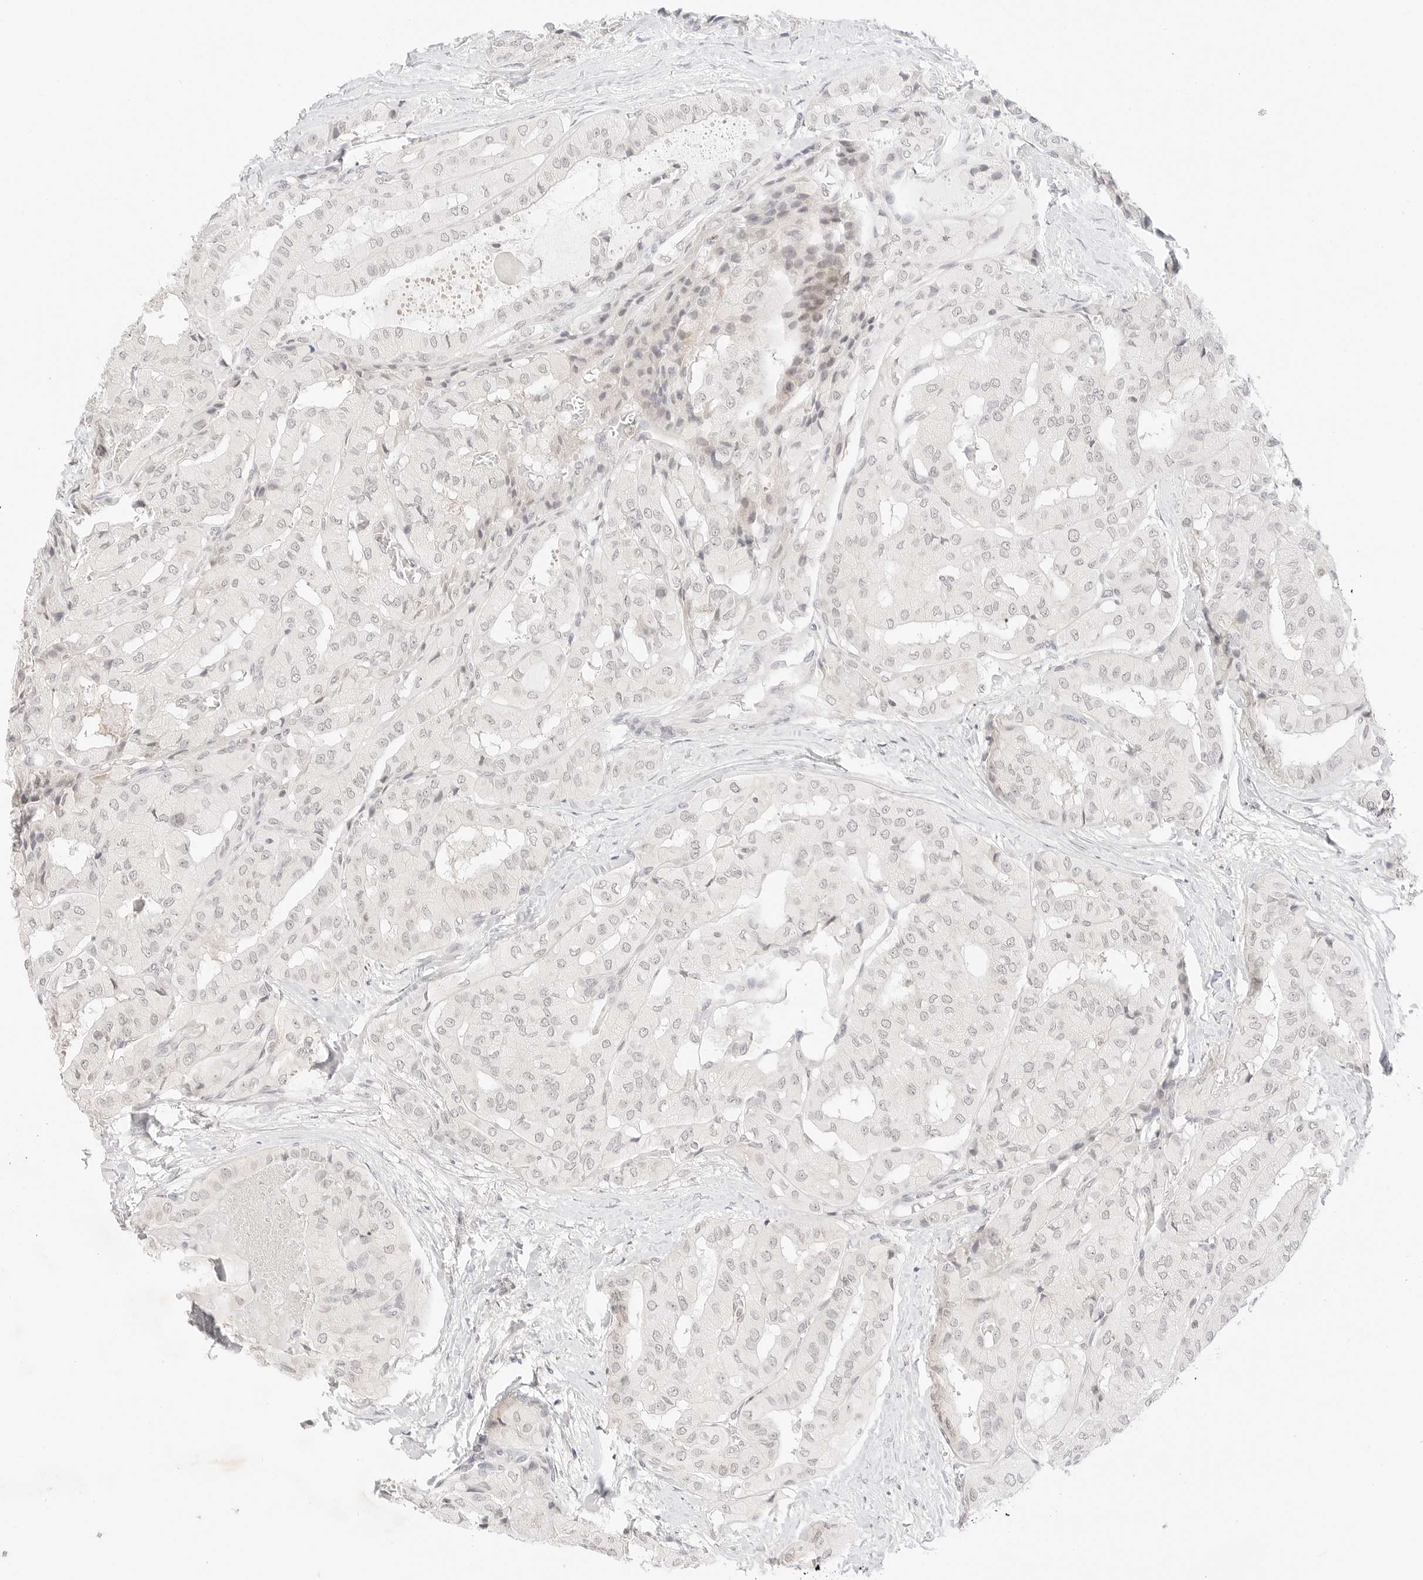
{"staining": {"intensity": "negative", "quantity": "none", "location": "none"}, "tissue": "thyroid cancer", "cell_type": "Tumor cells", "image_type": "cancer", "snomed": [{"axis": "morphology", "description": "Papillary adenocarcinoma, NOS"}, {"axis": "topography", "description": "Thyroid gland"}], "caption": "The photomicrograph displays no staining of tumor cells in thyroid cancer.", "gene": "GNAS", "patient": {"sex": "female", "age": 59}}